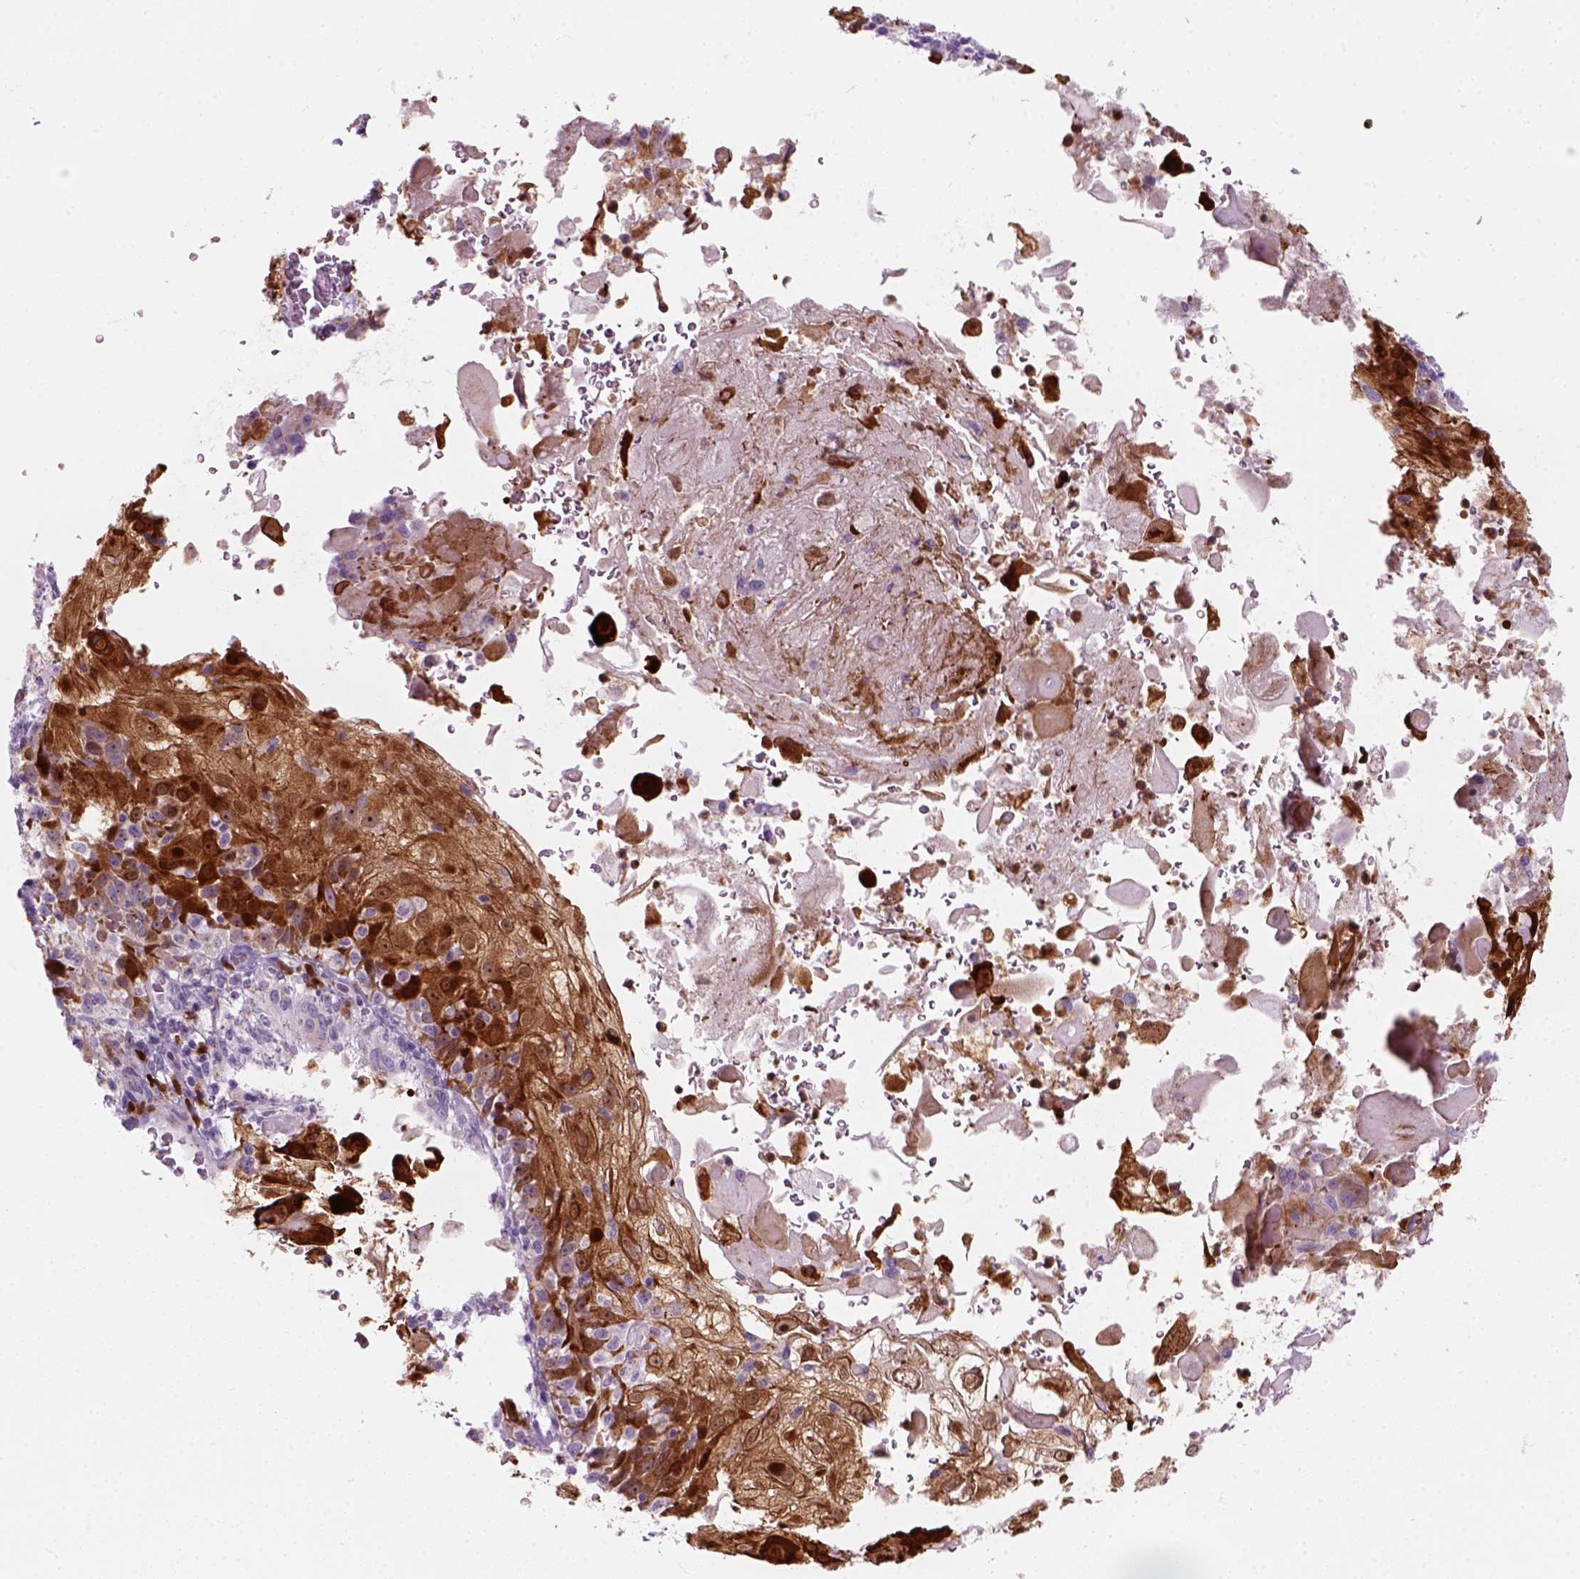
{"staining": {"intensity": "moderate", "quantity": ">75%", "location": "cytoplasmic/membranous"}, "tissue": "skin cancer", "cell_type": "Tumor cells", "image_type": "cancer", "snomed": [{"axis": "morphology", "description": "Normal tissue, NOS"}, {"axis": "morphology", "description": "Squamous cell carcinoma, NOS"}, {"axis": "topography", "description": "Skin"}], "caption": "High-power microscopy captured an IHC image of skin squamous cell carcinoma, revealing moderate cytoplasmic/membranous positivity in about >75% of tumor cells.", "gene": "IL4", "patient": {"sex": "female", "age": 83}}